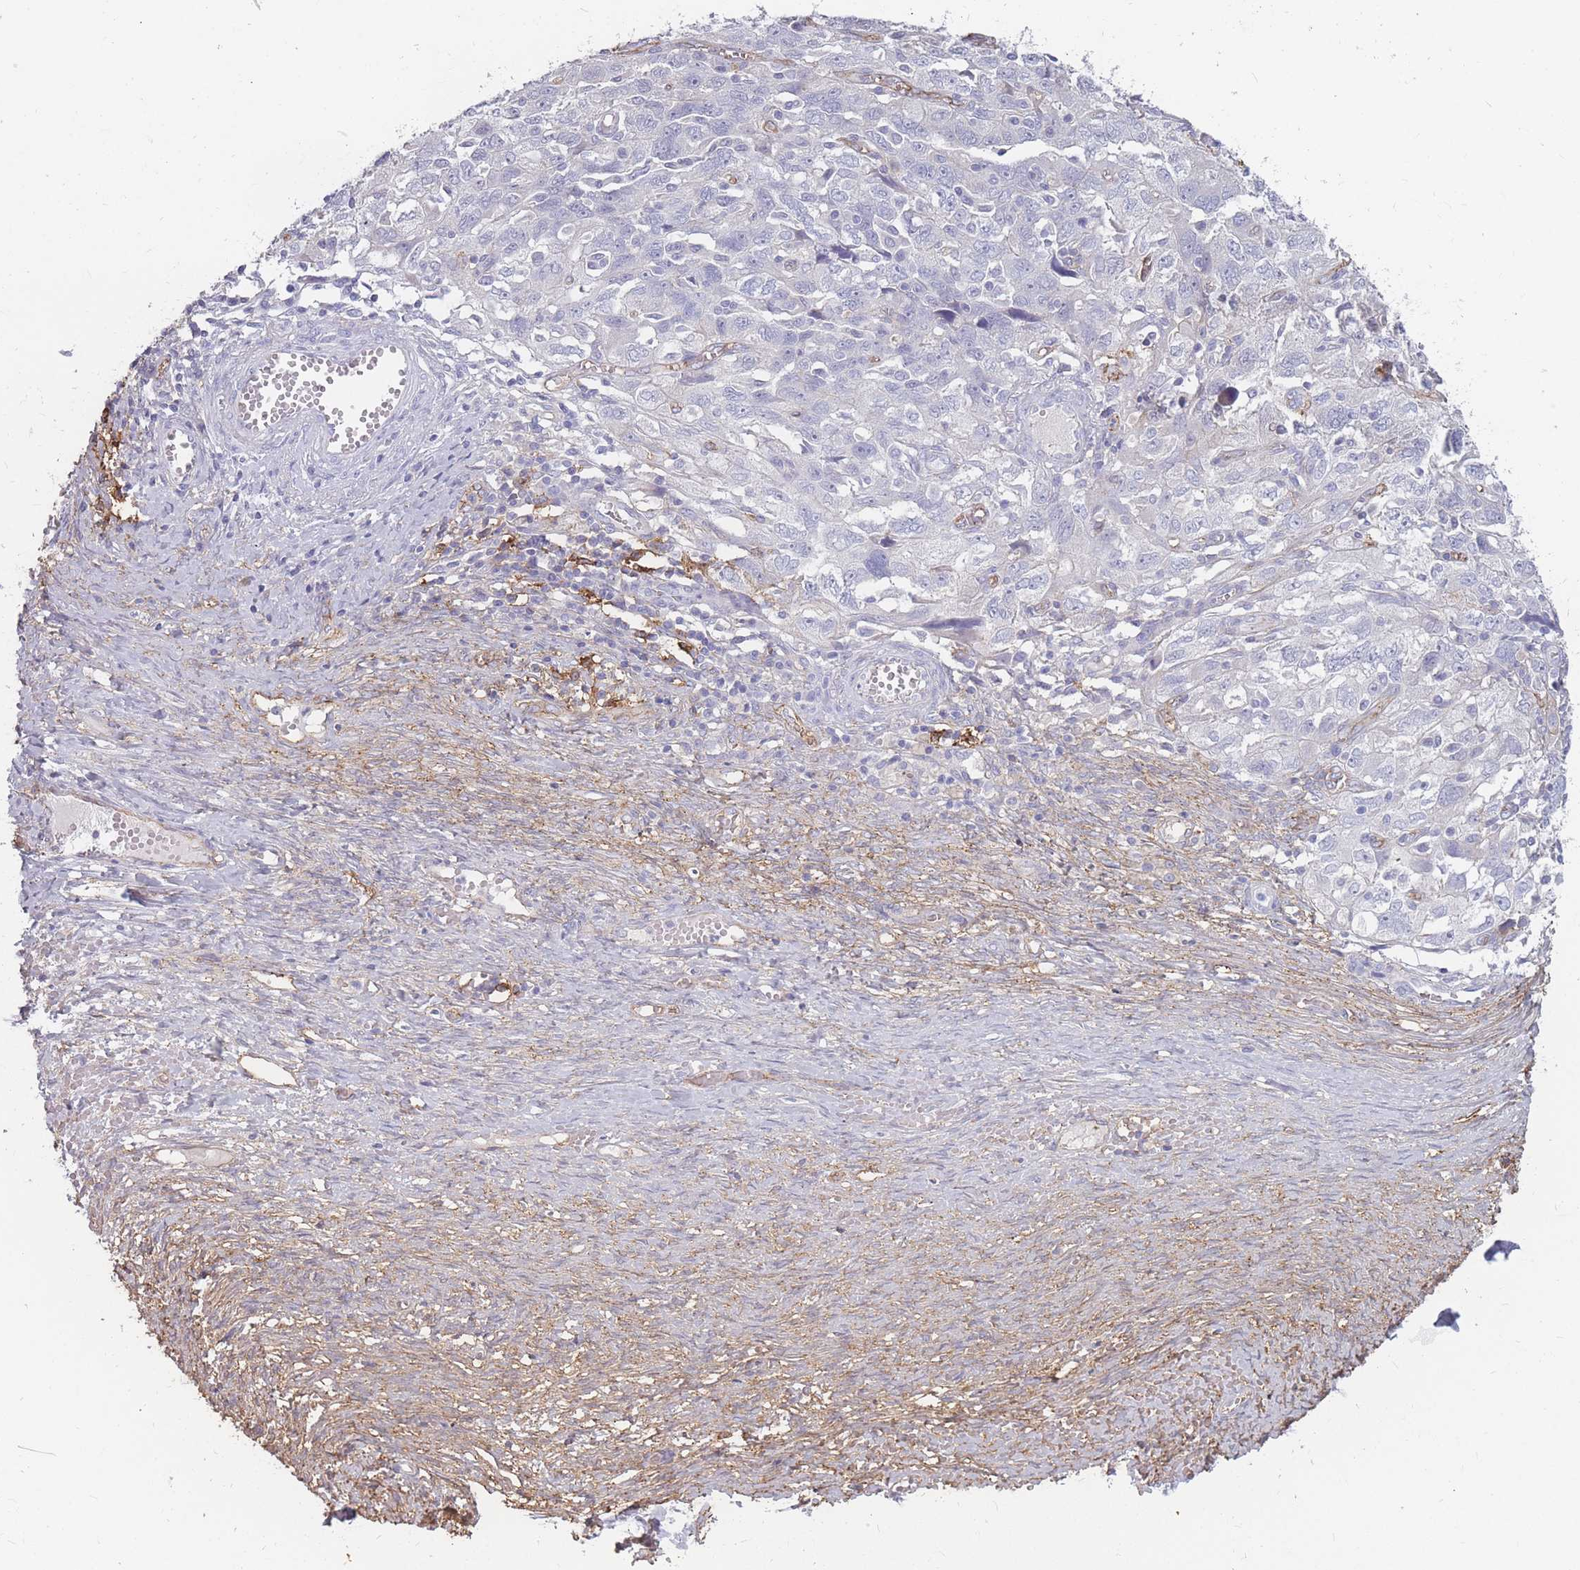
{"staining": {"intensity": "negative", "quantity": "none", "location": "none"}, "tissue": "ovarian cancer", "cell_type": "Tumor cells", "image_type": "cancer", "snomed": [{"axis": "morphology", "description": "Carcinoma, NOS"}, {"axis": "morphology", "description": "Cystadenocarcinoma, serous, NOS"}, {"axis": "topography", "description": "Ovary"}], "caption": "IHC of human ovarian cancer (serous cystadenocarcinoma) exhibits no expression in tumor cells. Brightfield microscopy of IHC stained with DAB (3,3'-diaminobenzidine) (brown) and hematoxylin (blue), captured at high magnification.", "gene": "GNA11", "patient": {"sex": "female", "age": 69}}